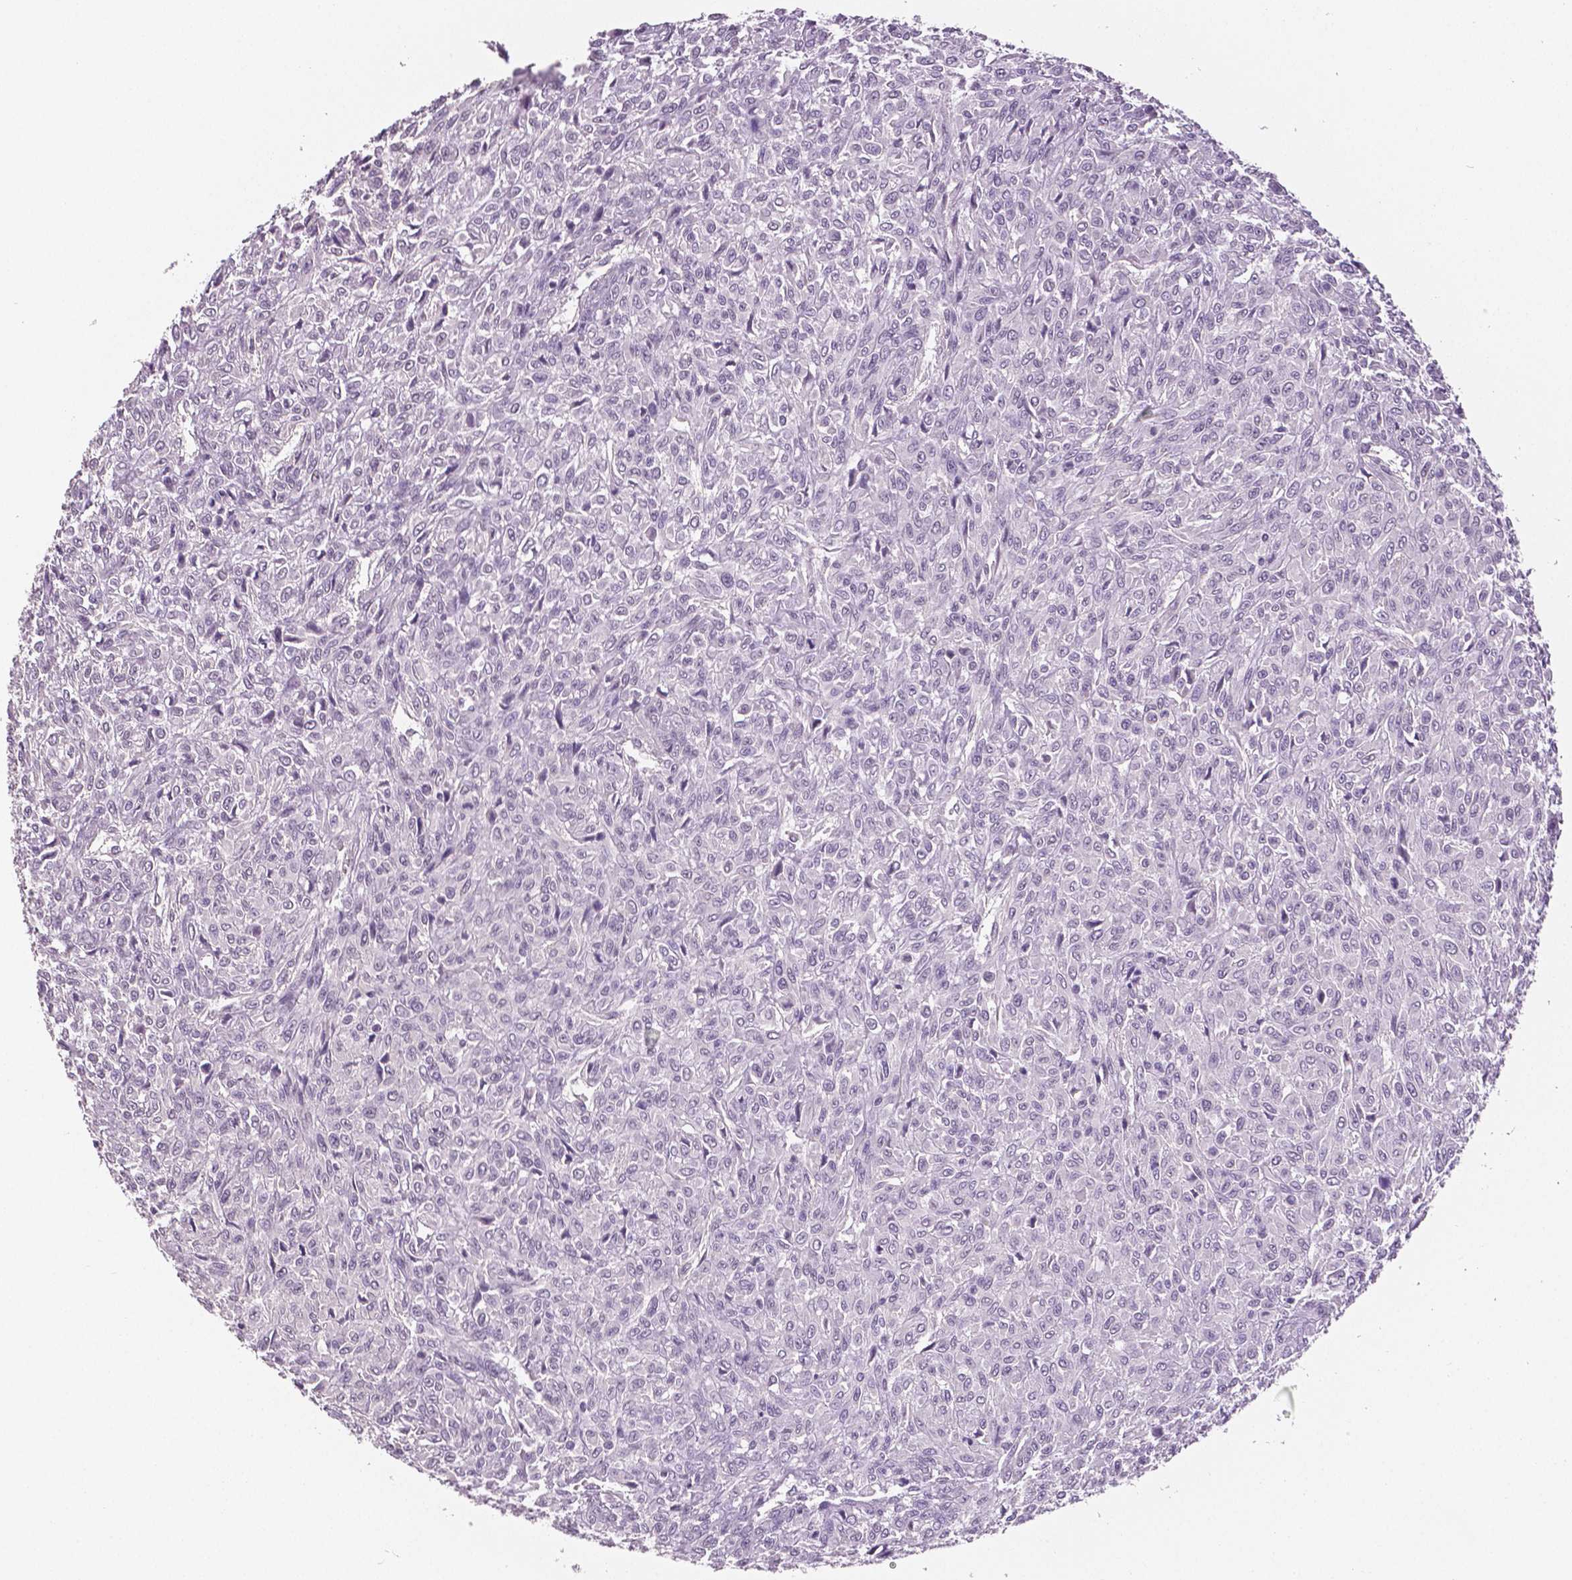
{"staining": {"intensity": "negative", "quantity": "none", "location": "none"}, "tissue": "renal cancer", "cell_type": "Tumor cells", "image_type": "cancer", "snomed": [{"axis": "morphology", "description": "Adenocarcinoma, NOS"}, {"axis": "topography", "description": "Kidney"}], "caption": "The histopathology image demonstrates no significant positivity in tumor cells of renal cancer. (Stains: DAB (3,3'-diaminobenzidine) IHC with hematoxylin counter stain, Microscopy: brightfield microscopy at high magnification).", "gene": "TSPAN7", "patient": {"sex": "male", "age": 58}}